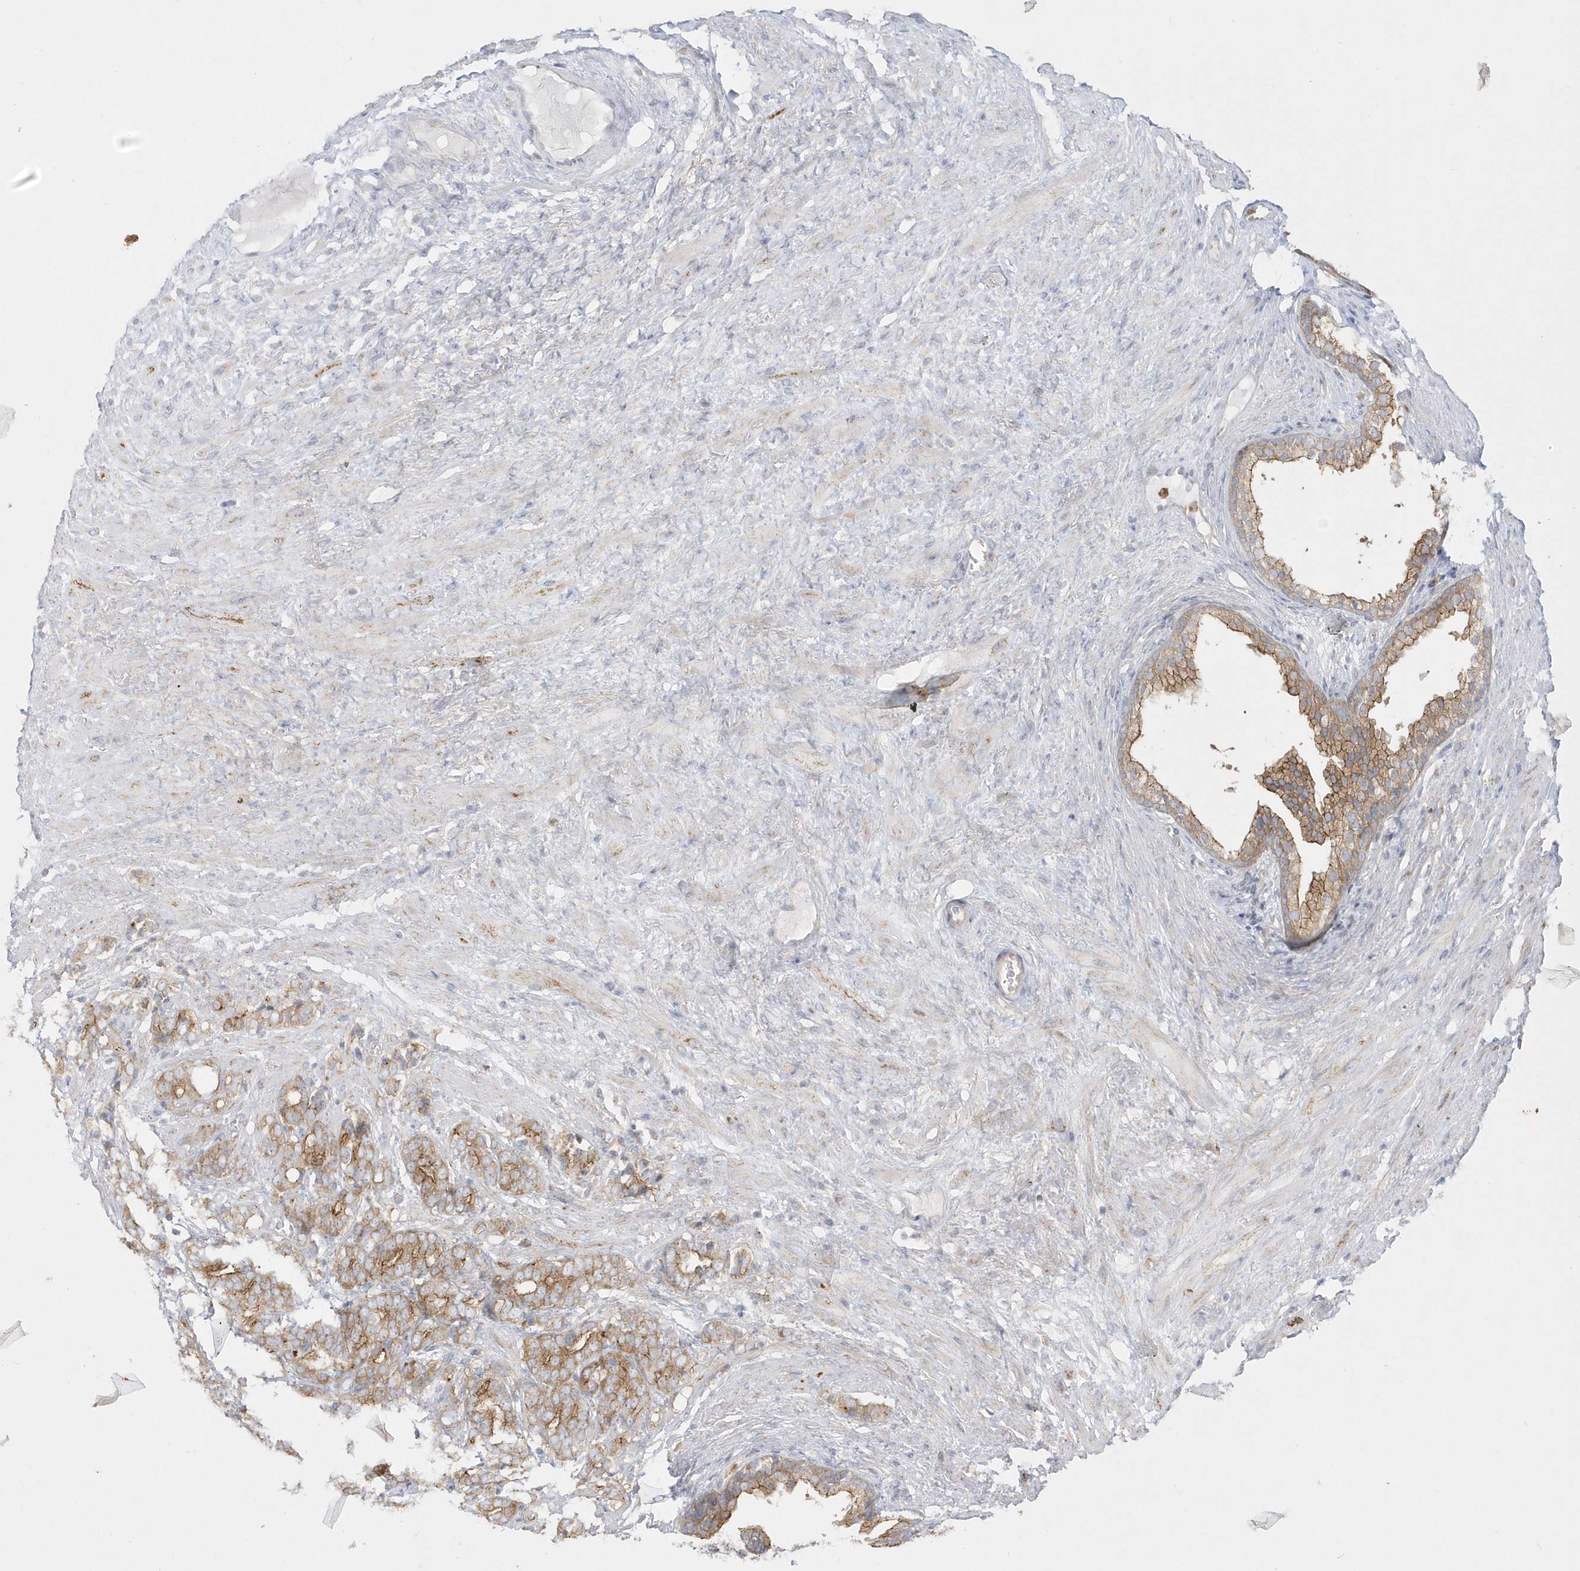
{"staining": {"intensity": "moderate", "quantity": ">75%", "location": "cytoplasmic/membranous"}, "tissue": "prostate cancer", "cell_type": "Tumor cells", "image_type": "cancer", "snomed": [{"axis": "morphology", "description": "Adenocarcinoma, High grade"}, {"axis": "topography", "description": "Prostate"}], "caption": "This photomicrograph displays immunohistochemistry (IHC) staining of prostate adenocarcinoma (high-grade), with medium moderate cytoplasmic/membranous staining in about >75% of tumor cells.", "gene": "DNAJC18", "patient": {"sex": "male", "age": 57}}